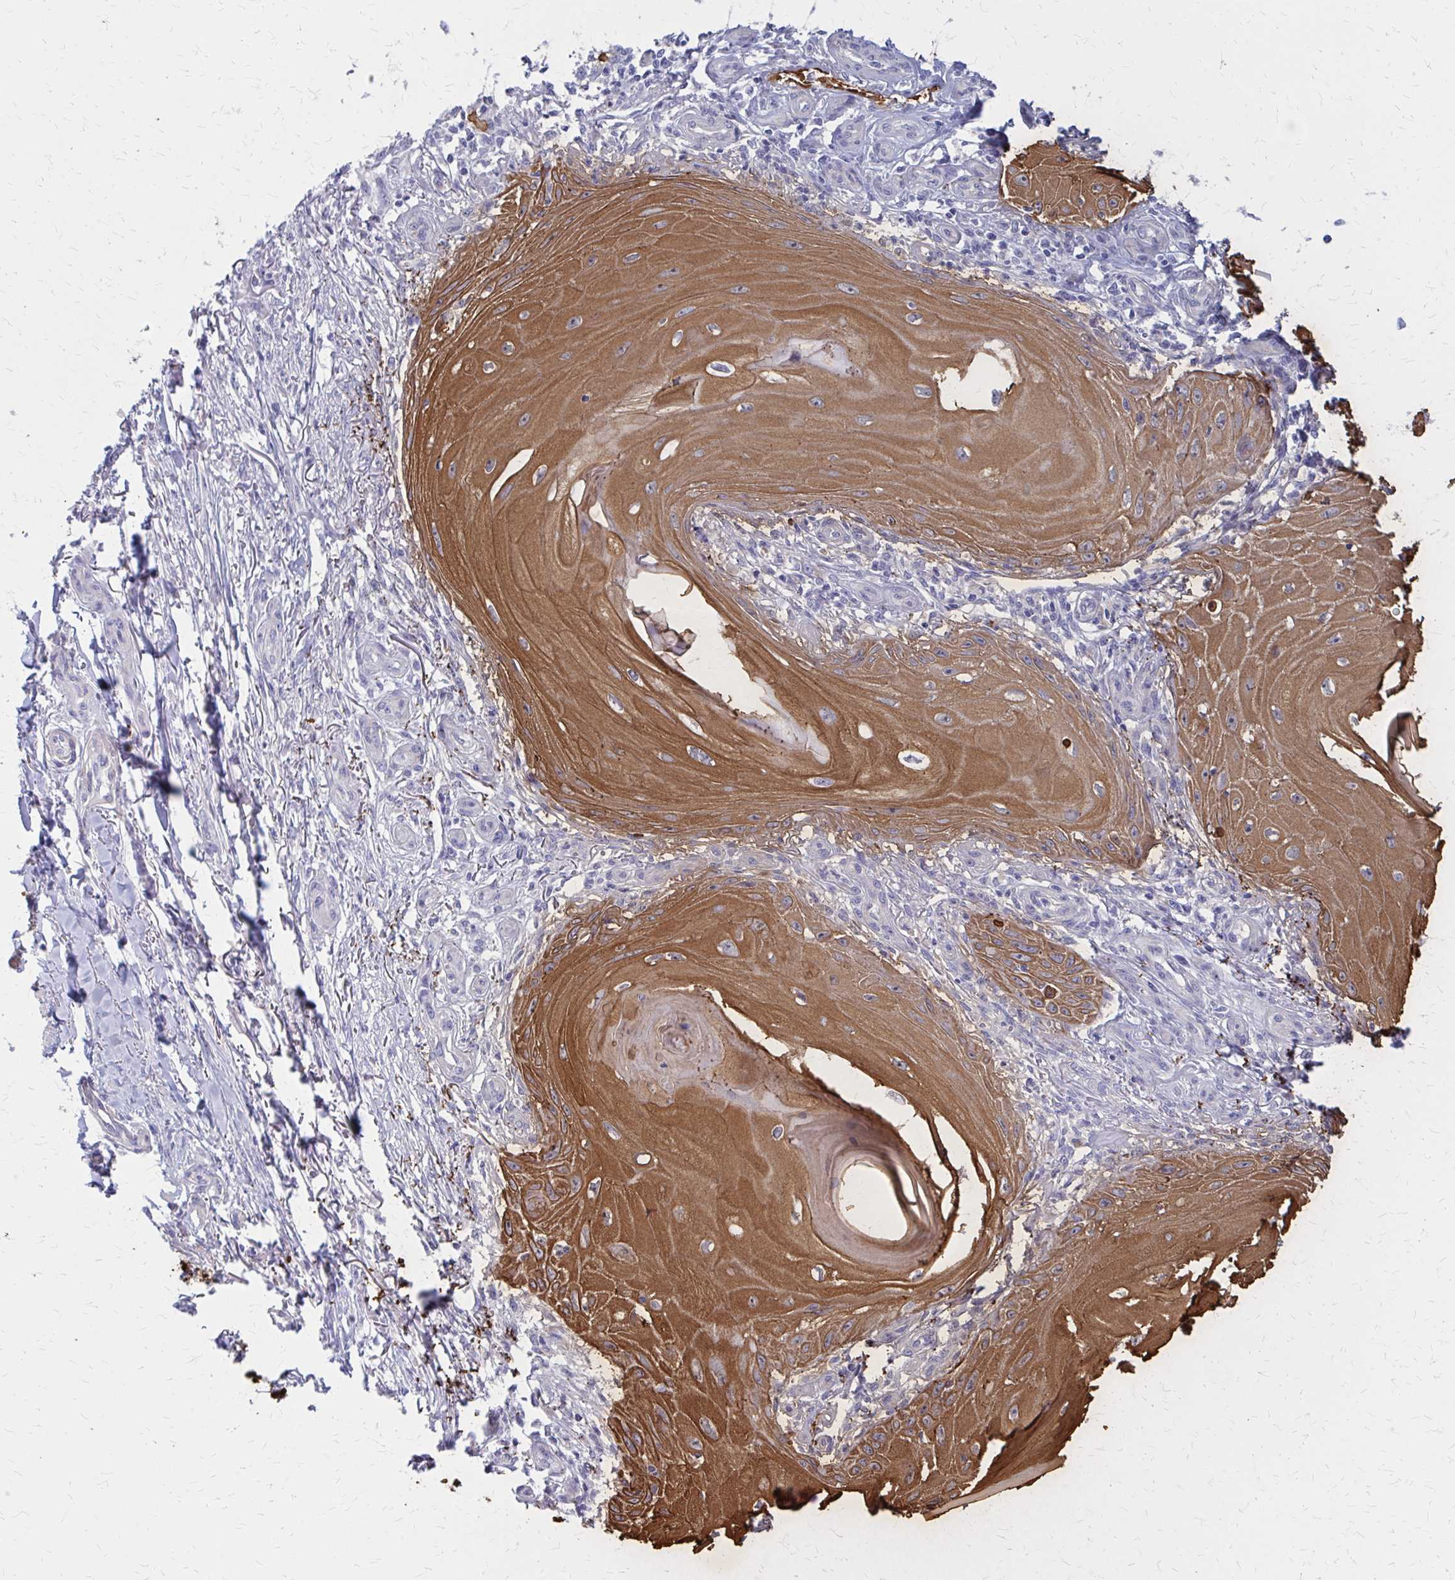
{"staining": {"intensity": "strong", "quantity": ">75%", "location": "cytoplasmic/membranous"}, "tissue": "skin cancer", "cell_type": "Tumor cells", "image_type": "cancer", "snomed": [{"axis": "morphology", "description": "Squamous cell carcinoma, NOS"}, {"axis": "topography", "description": "Skin"}], "caption": "Immunohistochemical staining of human skin cancer exhibits high levels of strong cytoplasmic/membranous protein positivity in approximately >75% of tumor cells. The protein of interest is stained brown, and the nuclei are stained in blue (DAB IHC with brightfield microscopy, high magnification).", "gene": "GLYATL2", "patient": {"sex": "female", "age": 77}}